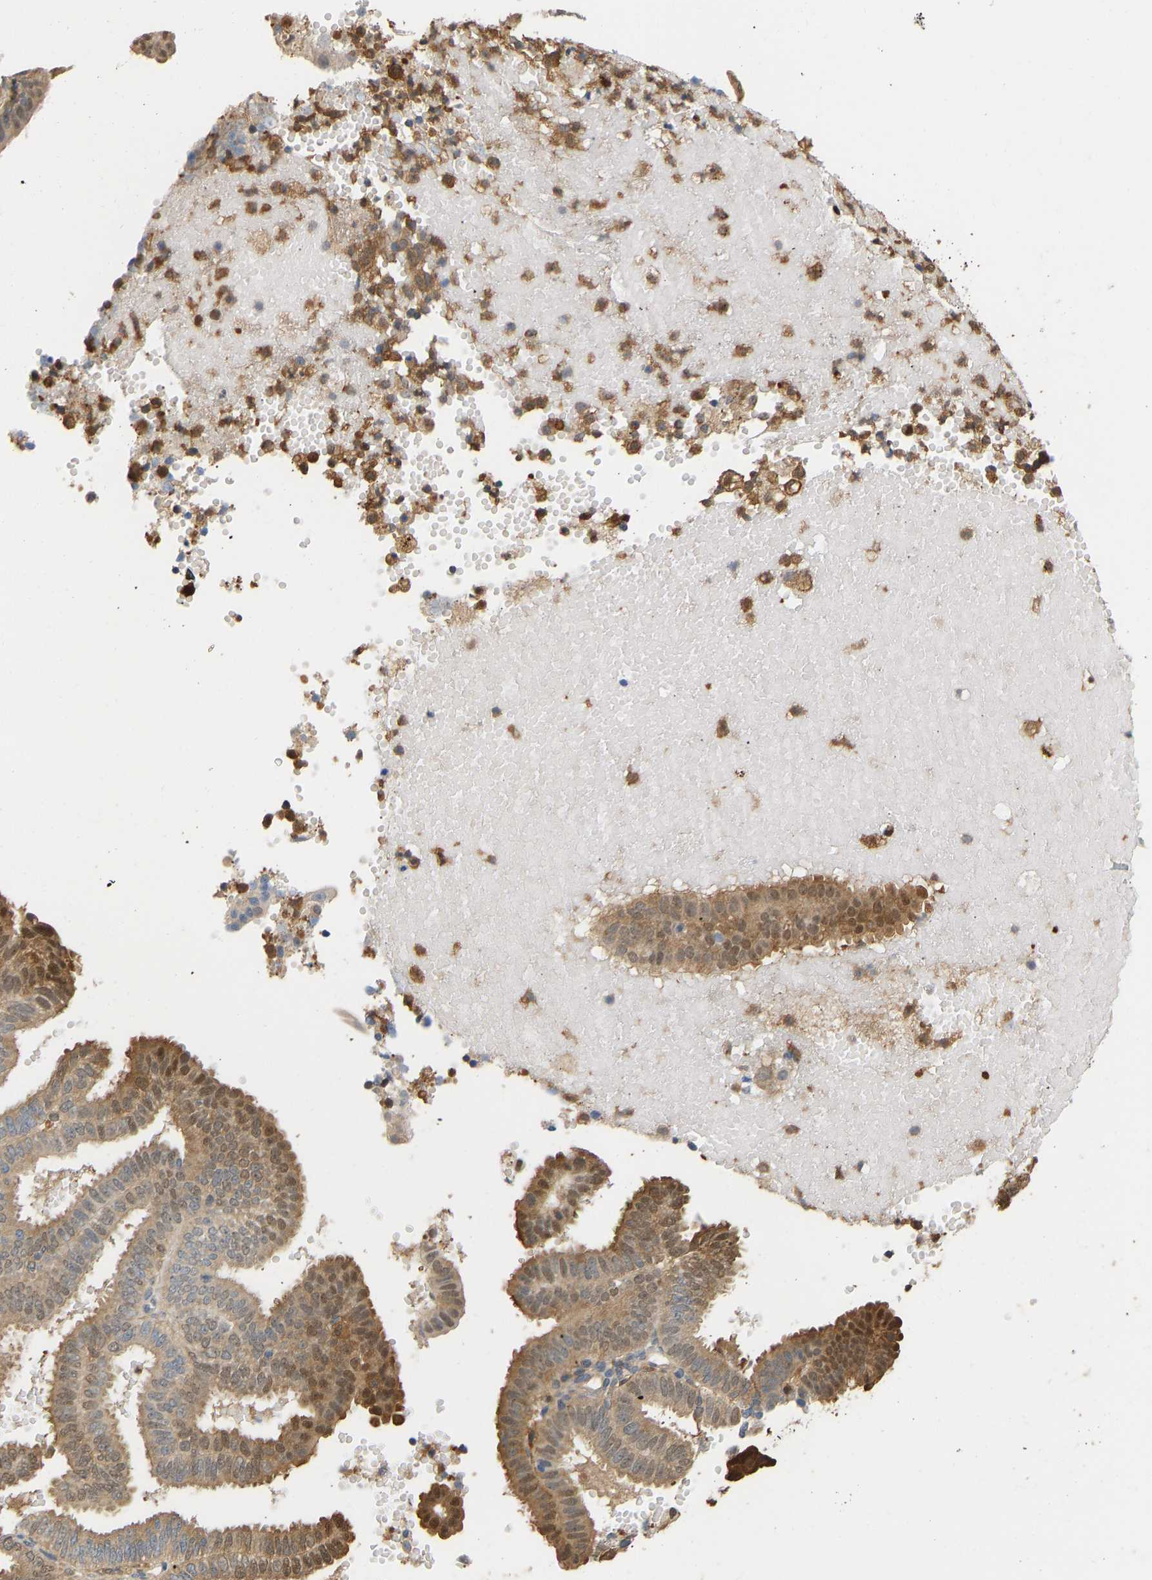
{"staining": {"intensity": "moderate", "quantity": ">75%", "location": "cytoplasmic/membranous,nuclear"}, "tissue": "endometrial cancer", "cell_type": "Tumor cells", "image_type": "cancer", "snomed": [{"axis": "morphology", "description": "Adenocarcinoma, NOS"}, {"axis": "topography", "description": "Endometrium"}], "caption": "Protein expression analysis of human endometrial cancer (adenocarcinoma) reveals moderate cytoplasmic/membranous and nuclear expression in approximately >75% of tumor cells. (brown staining indicates protein expression, while blue staining denotes nuclei).", "gene": "ENO1", "patient": {"sex": "female", "age": 58}}